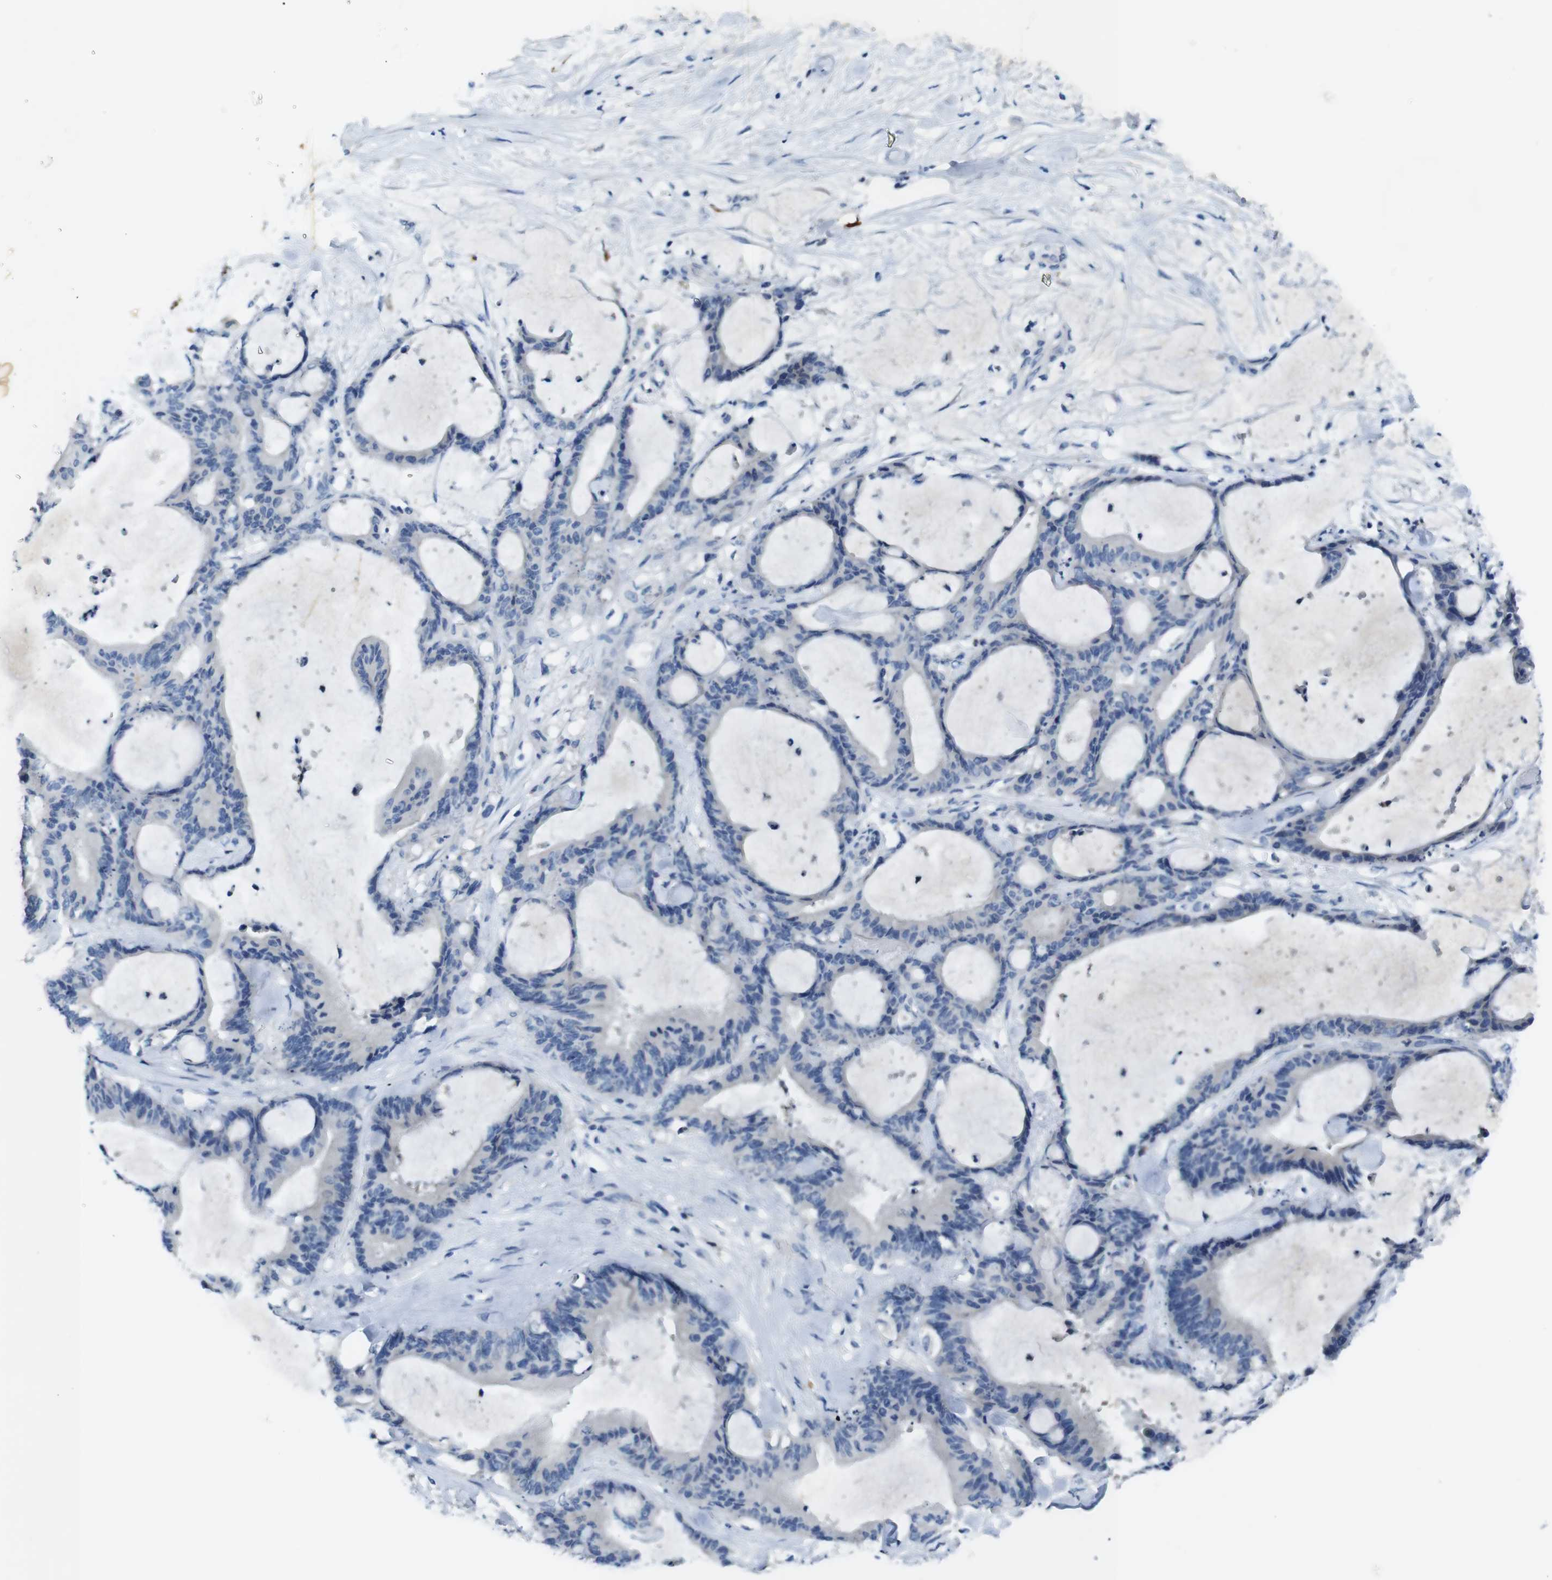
{"staining": {"intensity": "moderate", "quantity": "<25%", "location": "cytoplasmic/membranous"}, "tissue": "liver cancer", "cell_type": "Tumor cells", "image_type": "cancer", "snomed": [{"axis": "morphology", "description": "Cholangiocarcinoma"}, {"axis": "topography", "description": "Liver"}], "caption": "Protein staining by IHC displays moderate cytoplasmic/membranous staining in approximately <25% of tumor cells in cholangiocarcinoma (liver).", "gene": "CD320", "patient": {"sex": "female", "age": 73}}